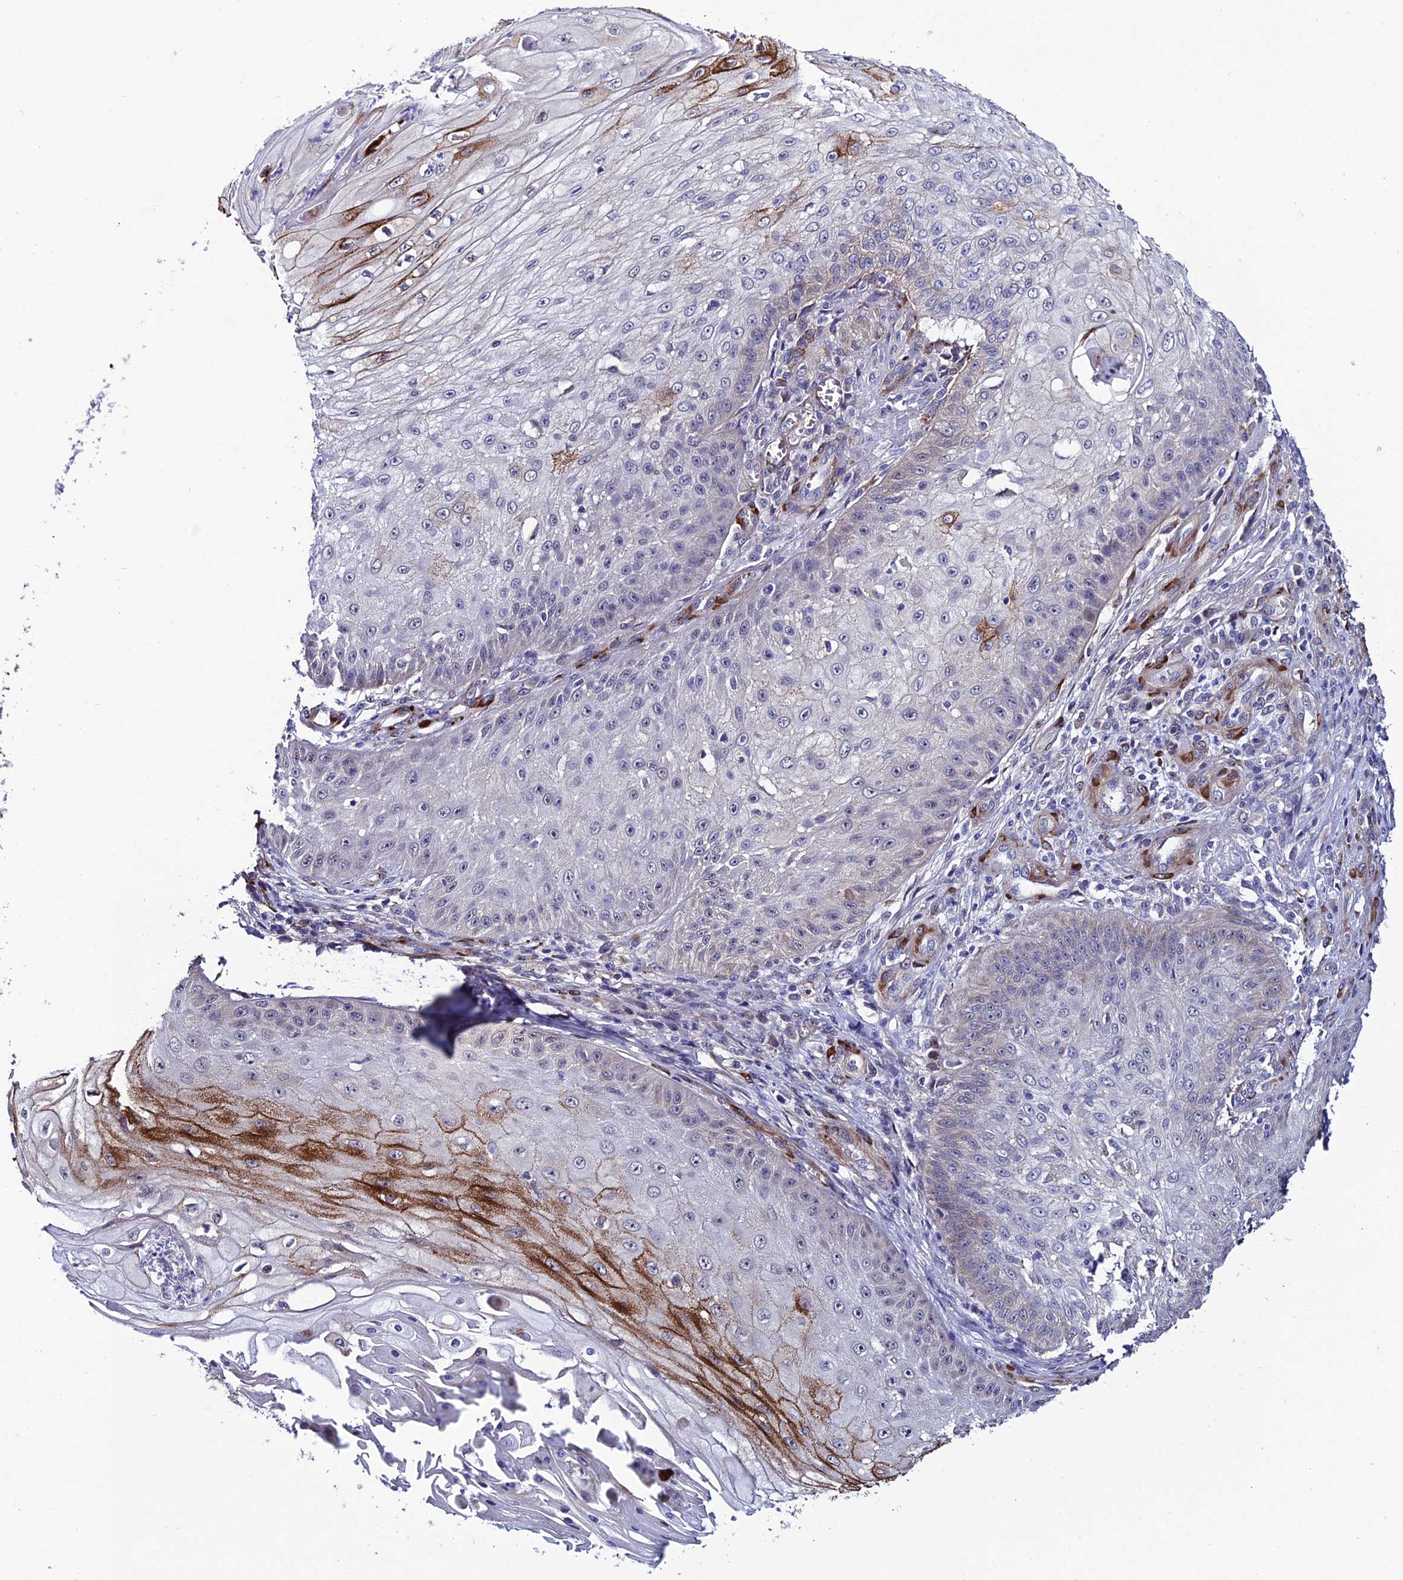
{"staining": {"intensity": "strong", "quantity": "<25%", "location": "cytoplasmic/membranous"}, "tissue": "skin cancer", "cell_type": "Tumor cells", "image_type": "cancer", "snomed": [{"axis": "morphology", "description": "Squamous cell carcinoma, NOS"}, {"axis": "topography", "description": "Skin"}], "caption": "Skin cancer (squamous cell carcinoma) stained for a protein shows strong cytoplasmic/membranous positivity in tumor cells.", "gene": "SYT15", "patient": {"sex": "male", "age": 70}}